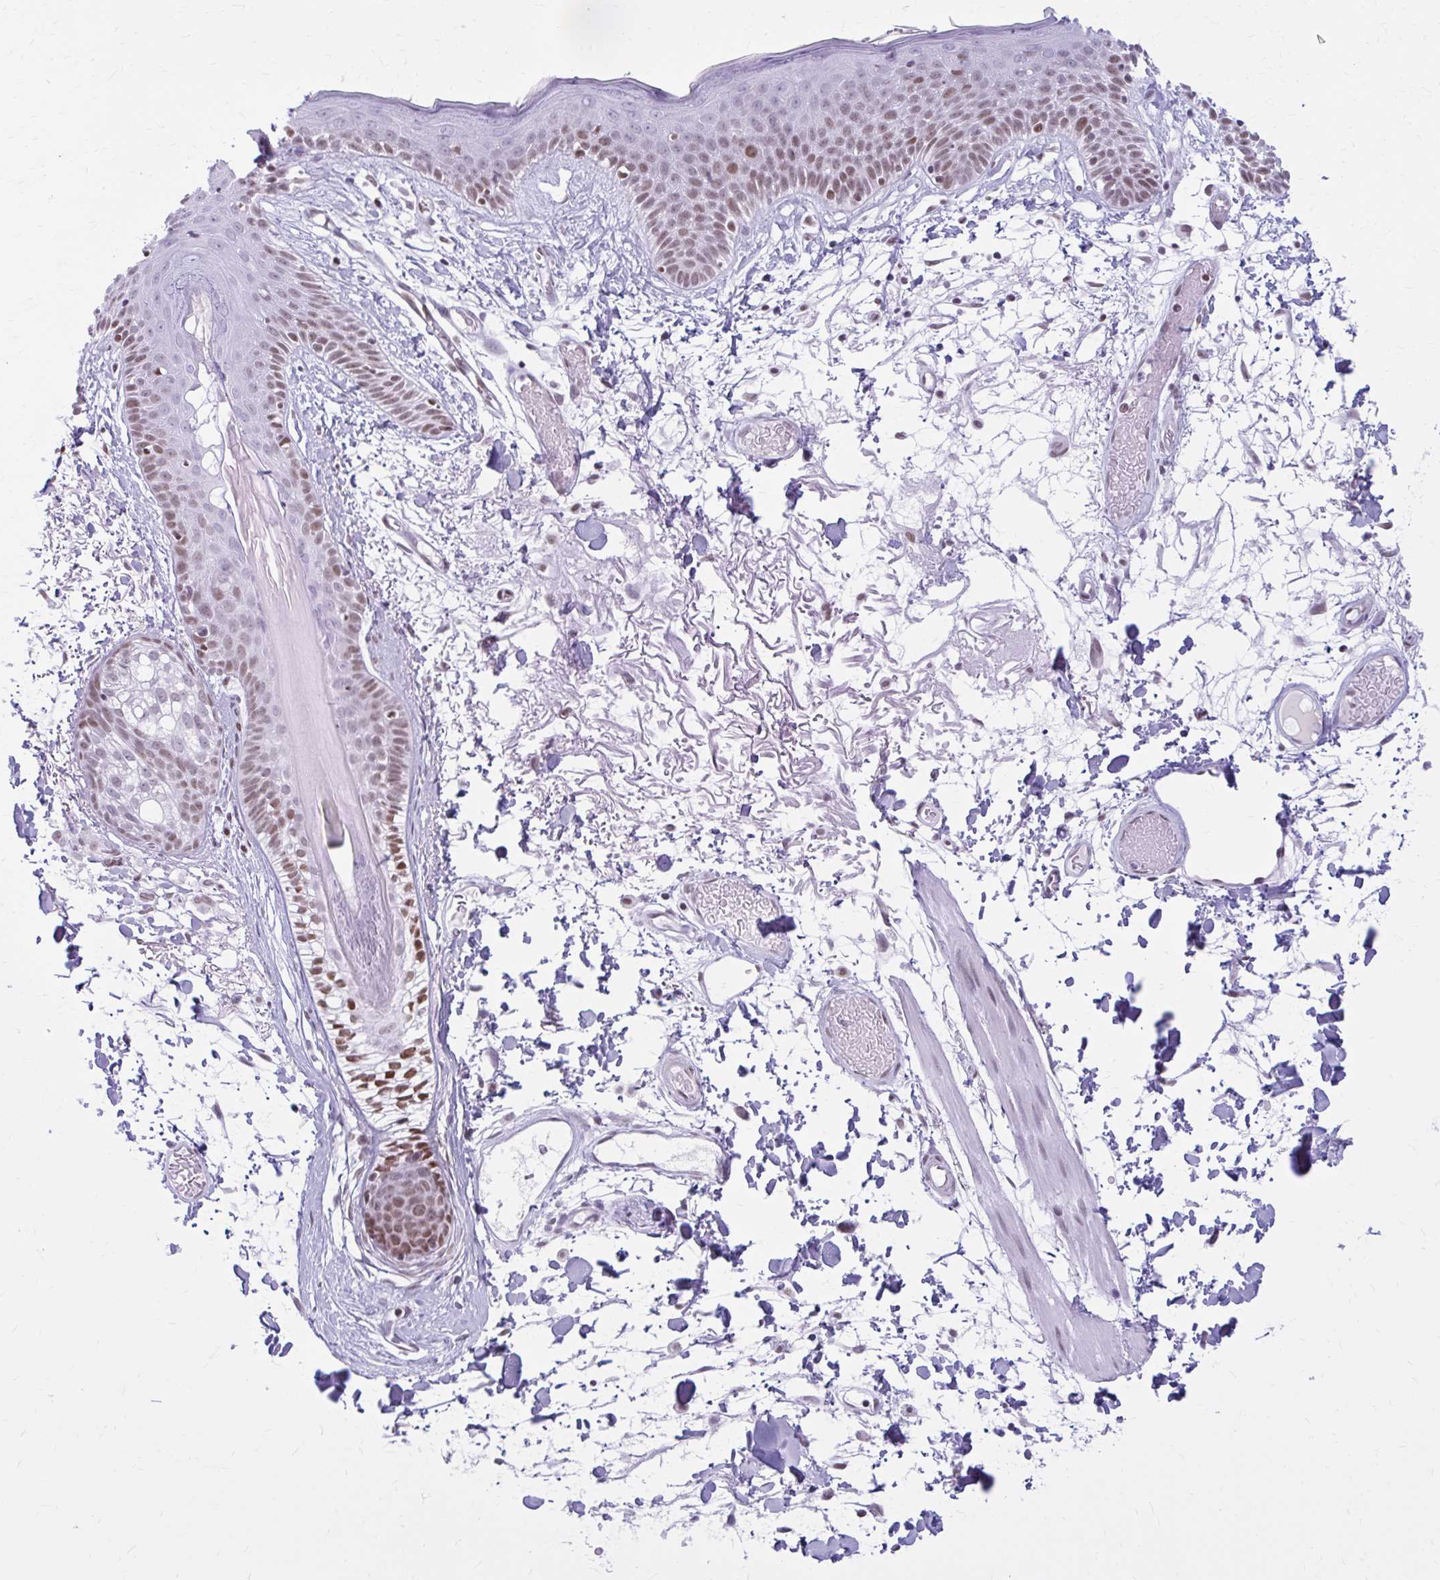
{"staining": {"intensity": "negative", "quantity": "none", "location": "none"}, "tissue": "skin", "cell_type": "Fibroblasts", "image_type": "normal", "snomed": [{"axis": "morphology", "description": "Normal tissue, NOS"}, {"axis": "topography", "description": "Skin"}], "caption": "Immunohistochemical staining of unremarkable human skin demonstrates no significant staining in fibroblasts.", "gene": "PABIR1", "patient": {"sex": "male", "age": 79}}